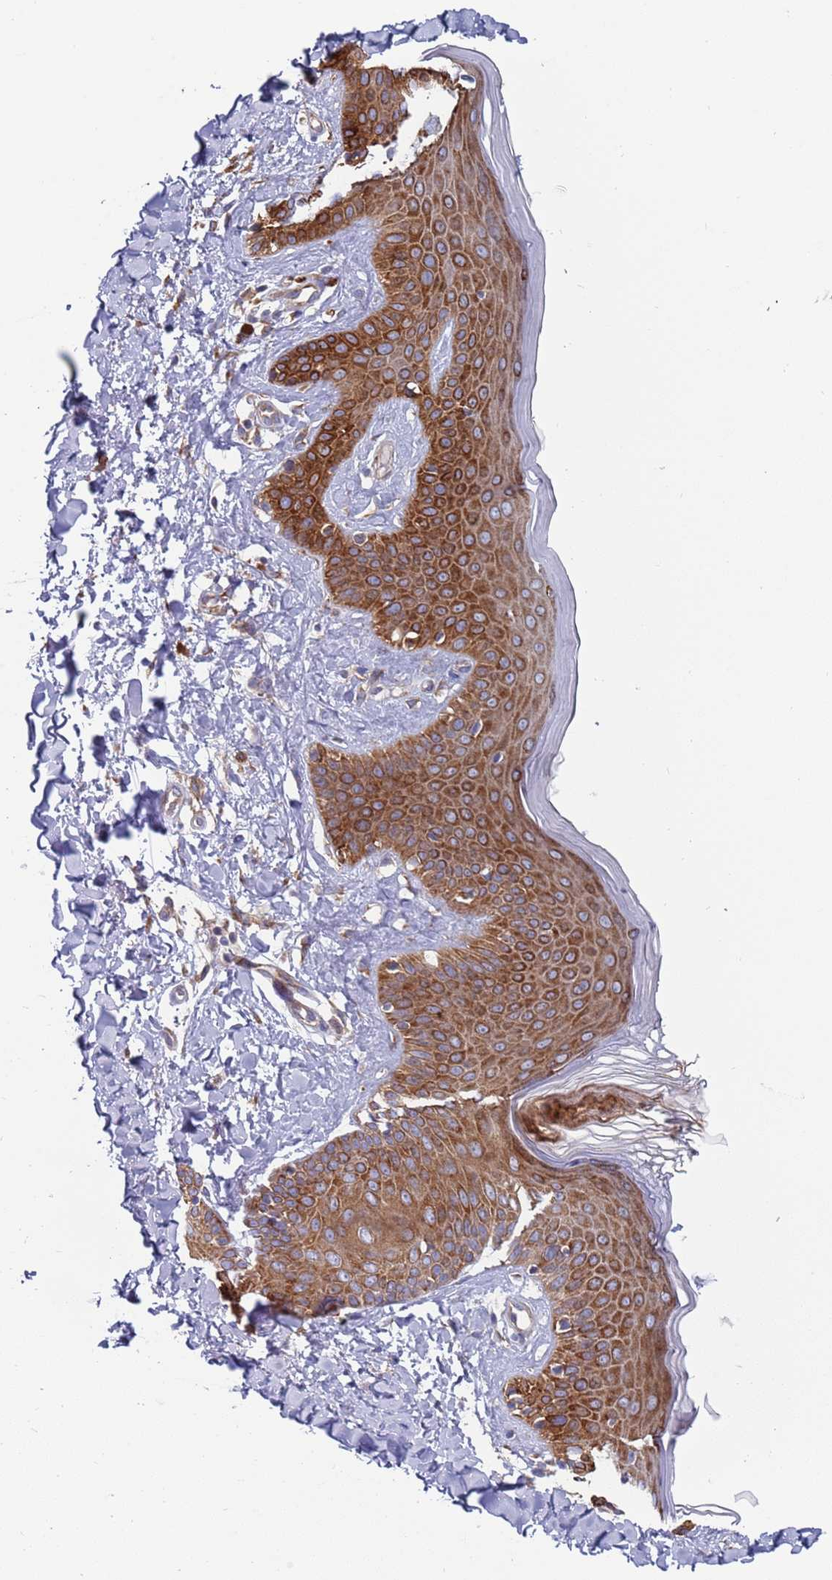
{"staining": {"intensity": "moderate", "quantity": ">75%", "location": "cytoplasmic/membranous"}, "tissue": "skin", "cell_type": "Fibroblasts", "image_type": "normal", "snomed": [{"axis": "morphology", "description": "Normal tissue, NOS"}, {"axis": "topography", "description": "Skin"}], "caption": "This is a histology image of immunohistochemistry (IHC) staining of benign skin, which shows moderate staining in the cytoplasmic/membranous of fibroblasts.", "gene": "ENSG00000286098", "patient": {"sex": "male", "age": 52}}